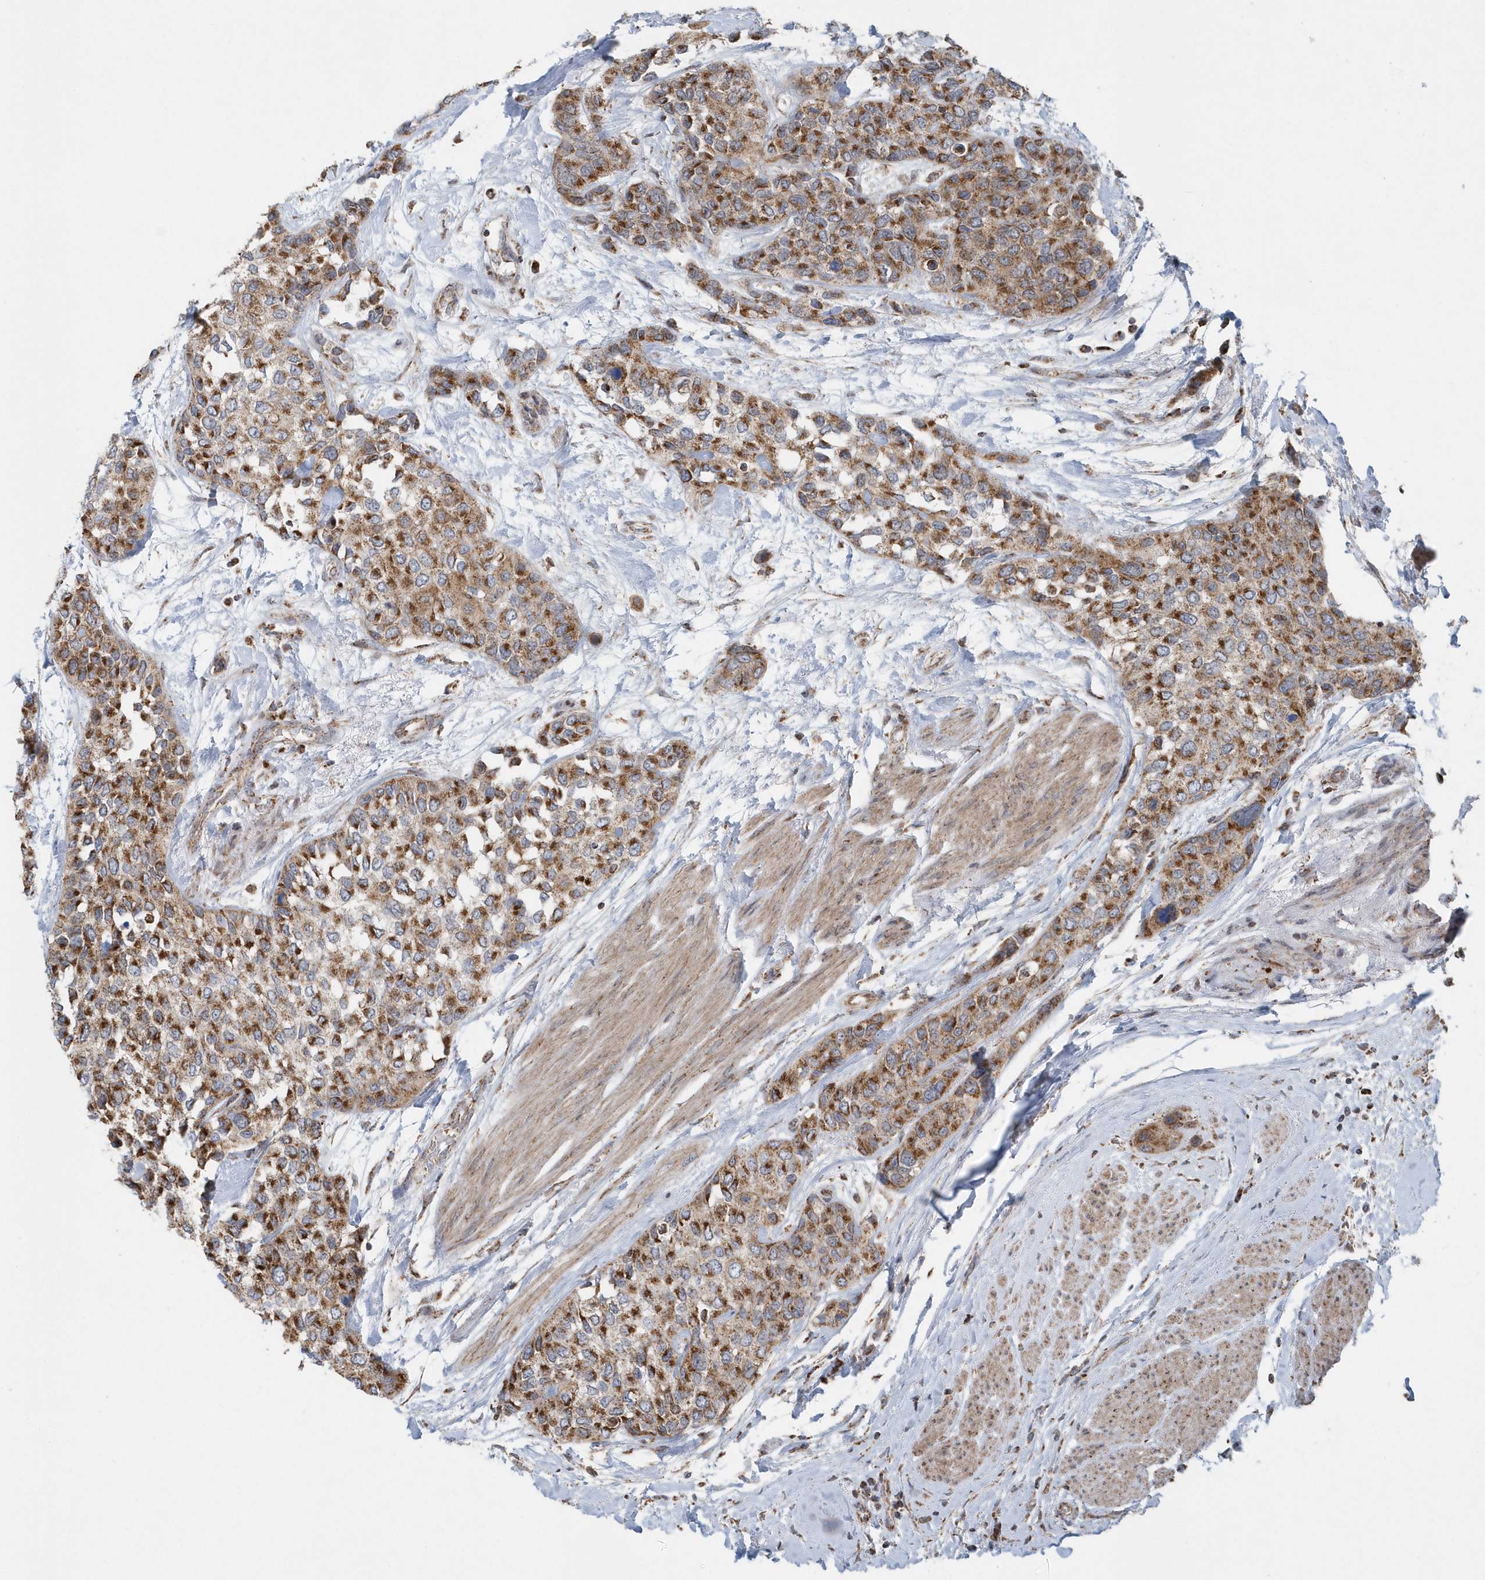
{"staining": {"intensity": "moderate", "quantity": ">75%", "location": "cytoplasmic/membranous"}, "tissue": "urothelial cancer", "cell_type": "Tumor cells", "image_type": "cancer", "snomed": [{"axis": "morphology", "description": "Normal tissue, NOS"}, {"axis": "morphology", "description": "Urothelial carcinoma, High grade"}, {"axis": "topography", "description": "Vascular tissue"}, {"axis": "topography", "description": "Urinary bladder"}], "caption": "Human high-grade urothelial carcinoma stained with a protein marker reveals moderate staining in tumor cells.", "gene": "PPP1R7", "patient": {"sex": "female", "age": 56}}